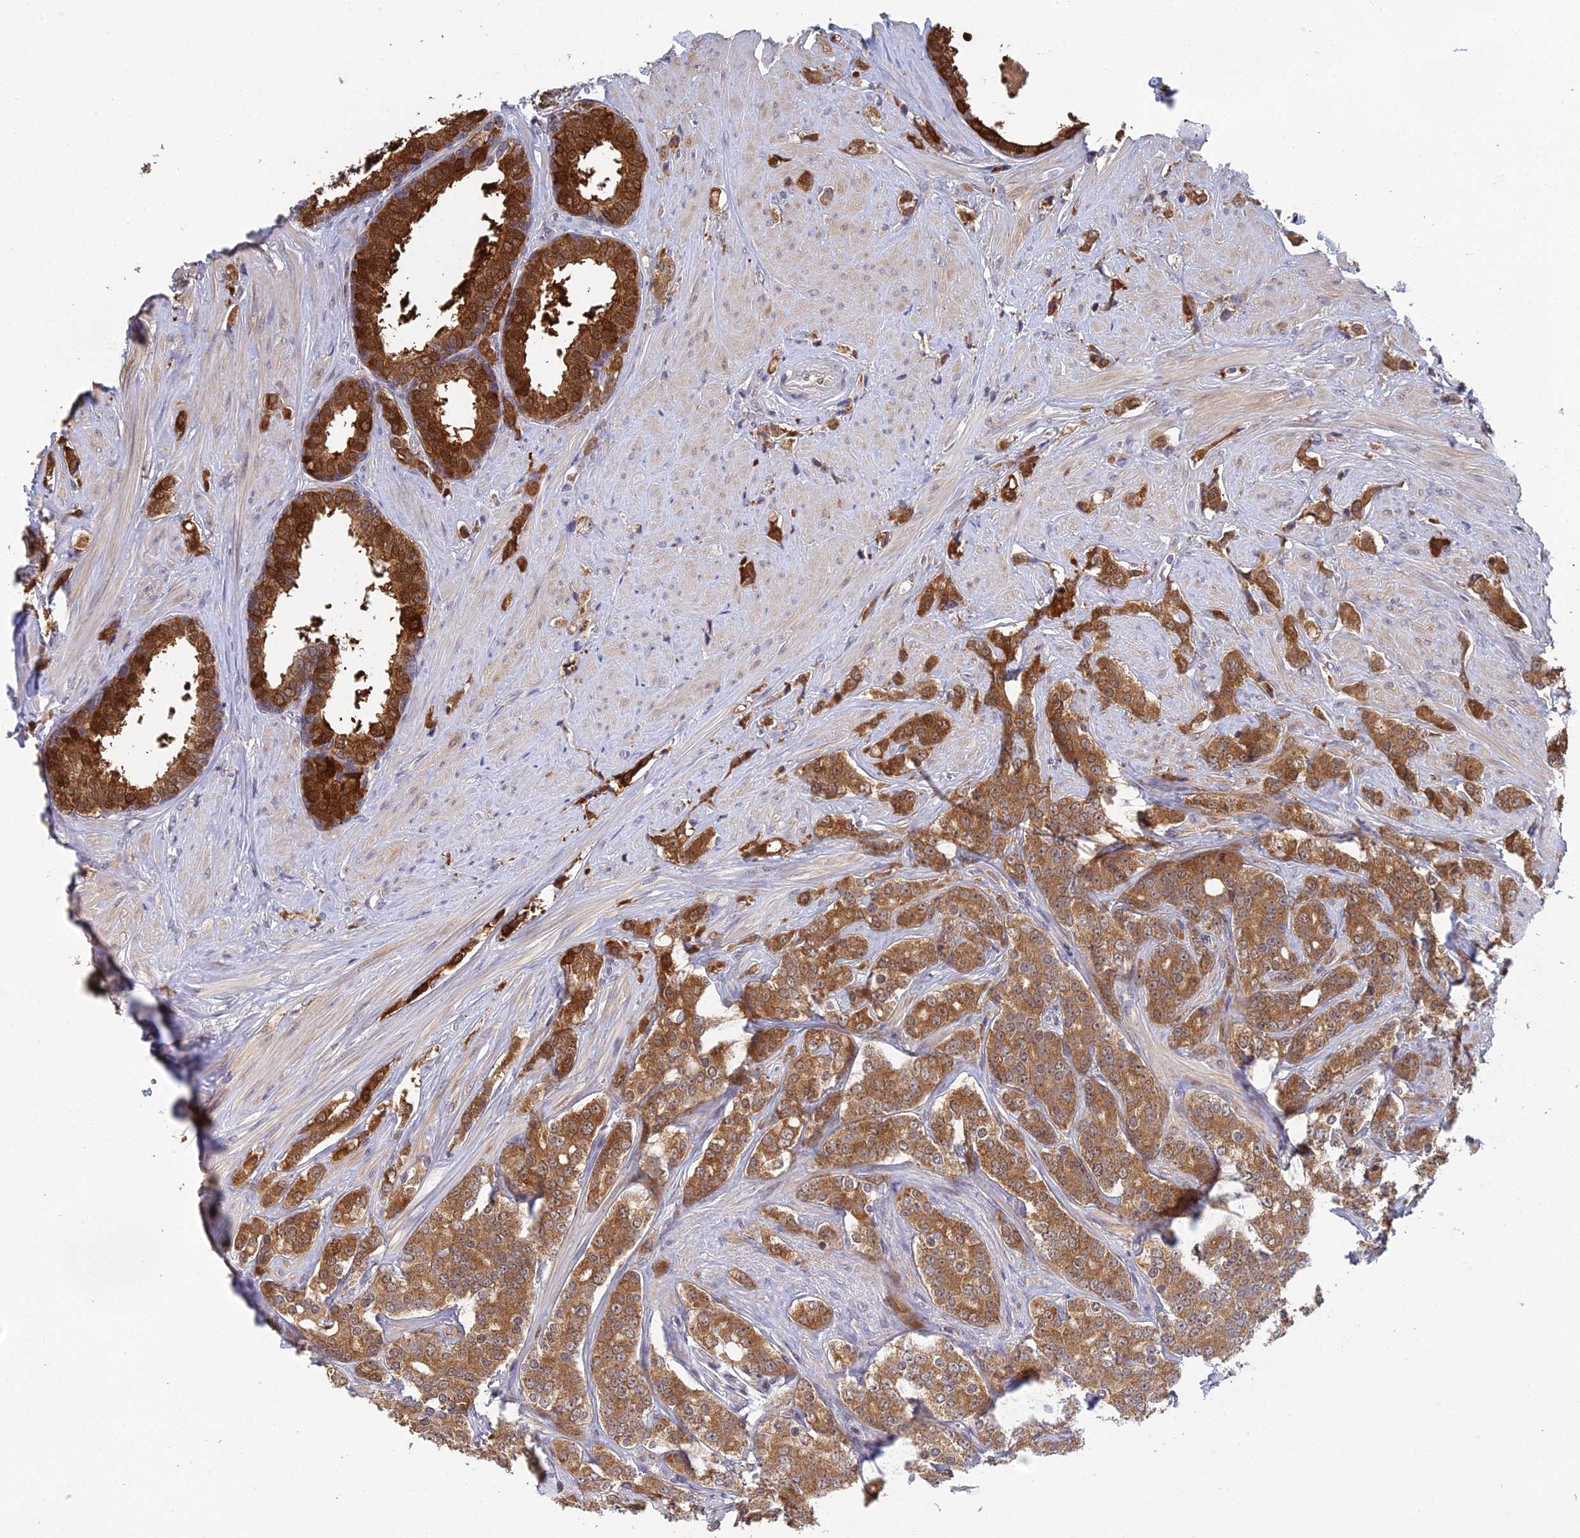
{"staining": {"intensity": "moderate", "quantity": ">75%", "location": "cytoplasmic/membranous"}, "tissue": "prostate cancer", "cell_type": "Tumor cells", "image_type": "cancer", "snomed": [{"axis": "morphology", "description": "Adenocarcinoma, High grade"}, {"axis": "topography", "description": "Prostate"}], "caption": "IHC histopathology image of prostate cancer stained for a protein (brown), which demonstrates medium levels of moderate cytoplasmic/membranous positivity in approximately >75% of tumor cells.", "gene": "ELOA2", "patient": {"sex": "male", "age": 62}}